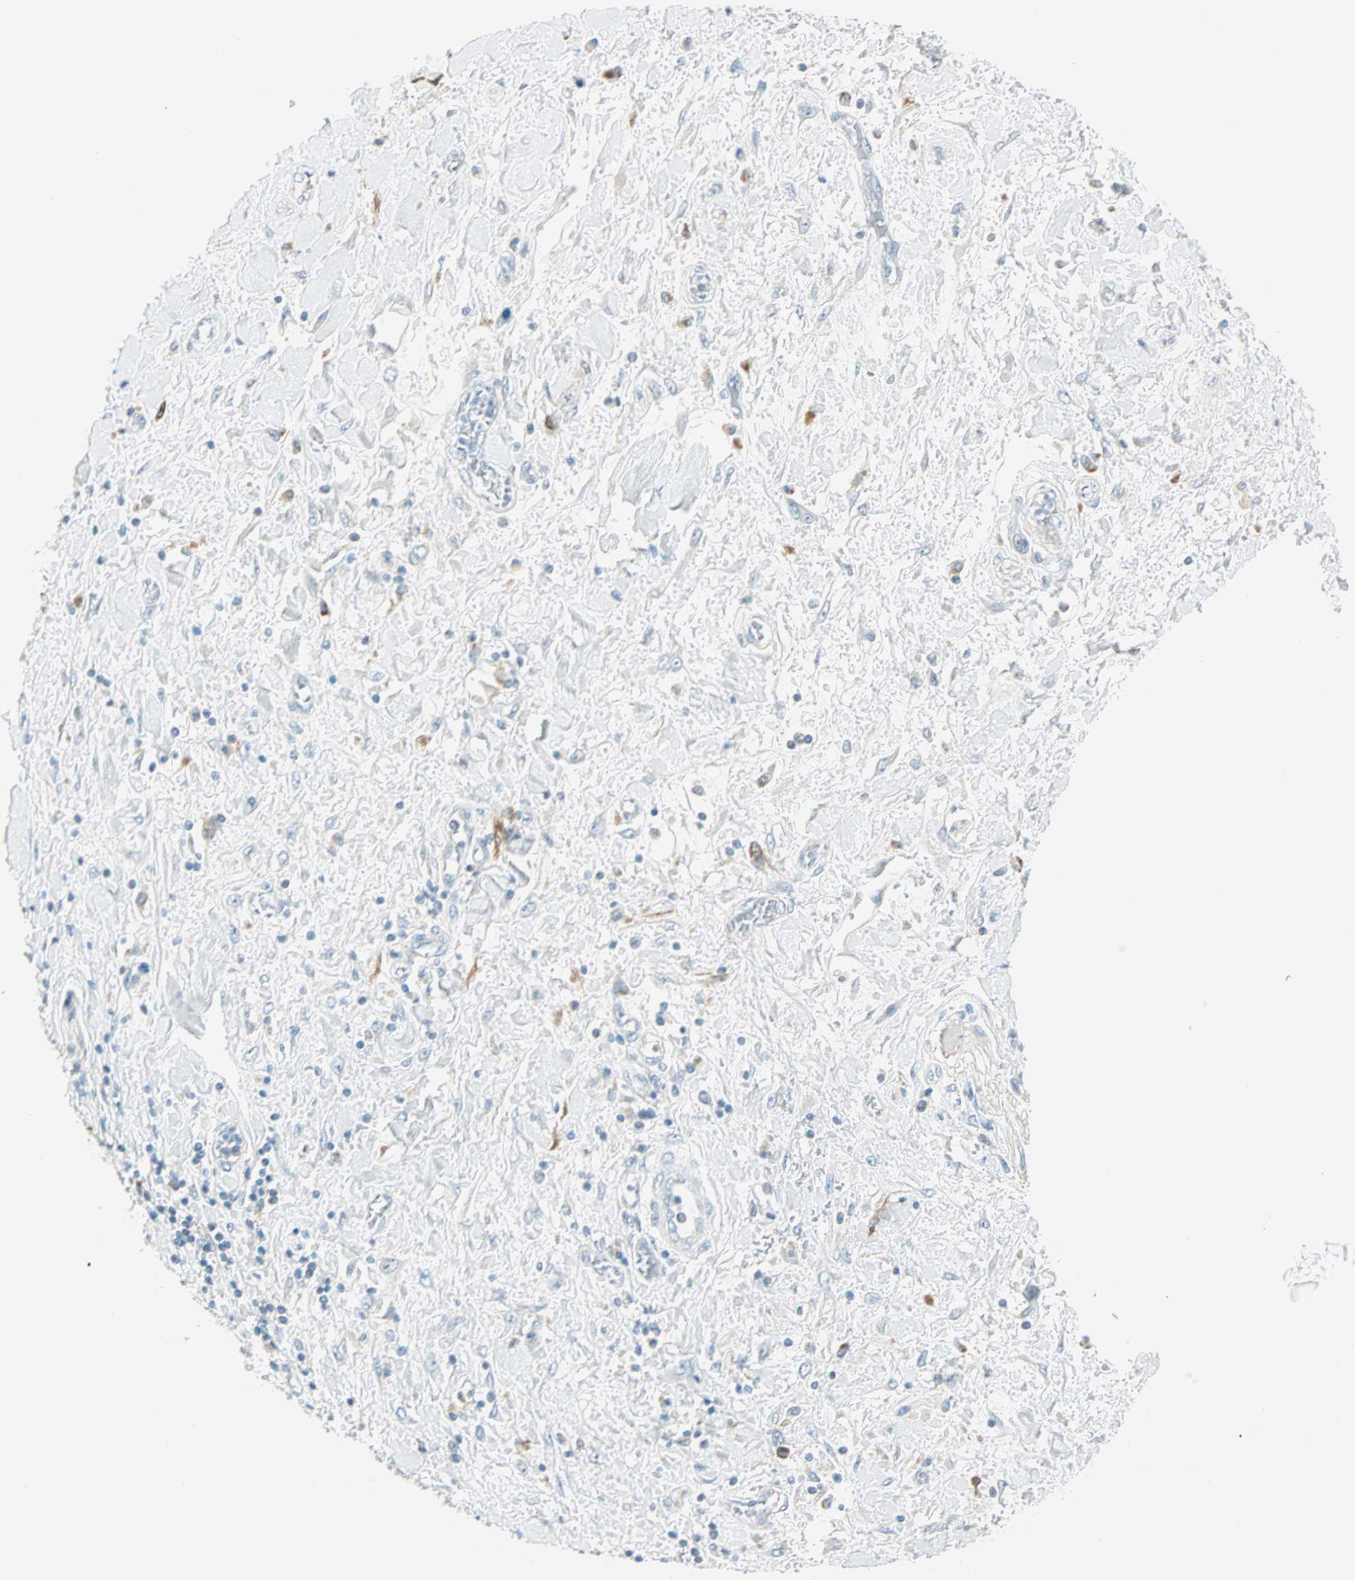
{"staining": {"intensity": "moderate", "quantity": "<25%", "location": "cytoplasmic/membranous,nuclear"}, "tissue": "pancreatic cancer", "cell_type": "Tumor cells", "image_type": "cancer", "snomed": [{"axis": "morphology", "description": "Adenocarcinoma, NOS"}, {"axis": "topography", "description": "Pancreas"}], "caption": "Immunohistochemical staining of human pancreatic cancer (adenocarcinoma) demonstrates low levels of moderate cytoplasmic/membranous and nuclear expression in about <25% of tumor cells. The staining is performed using DAB brown chromogen to label protein expression. The nuclei are counter-stained blue using hematoxylin.", "gene": "PTTG1", "patient": {"sex": "female", "age": 70}}